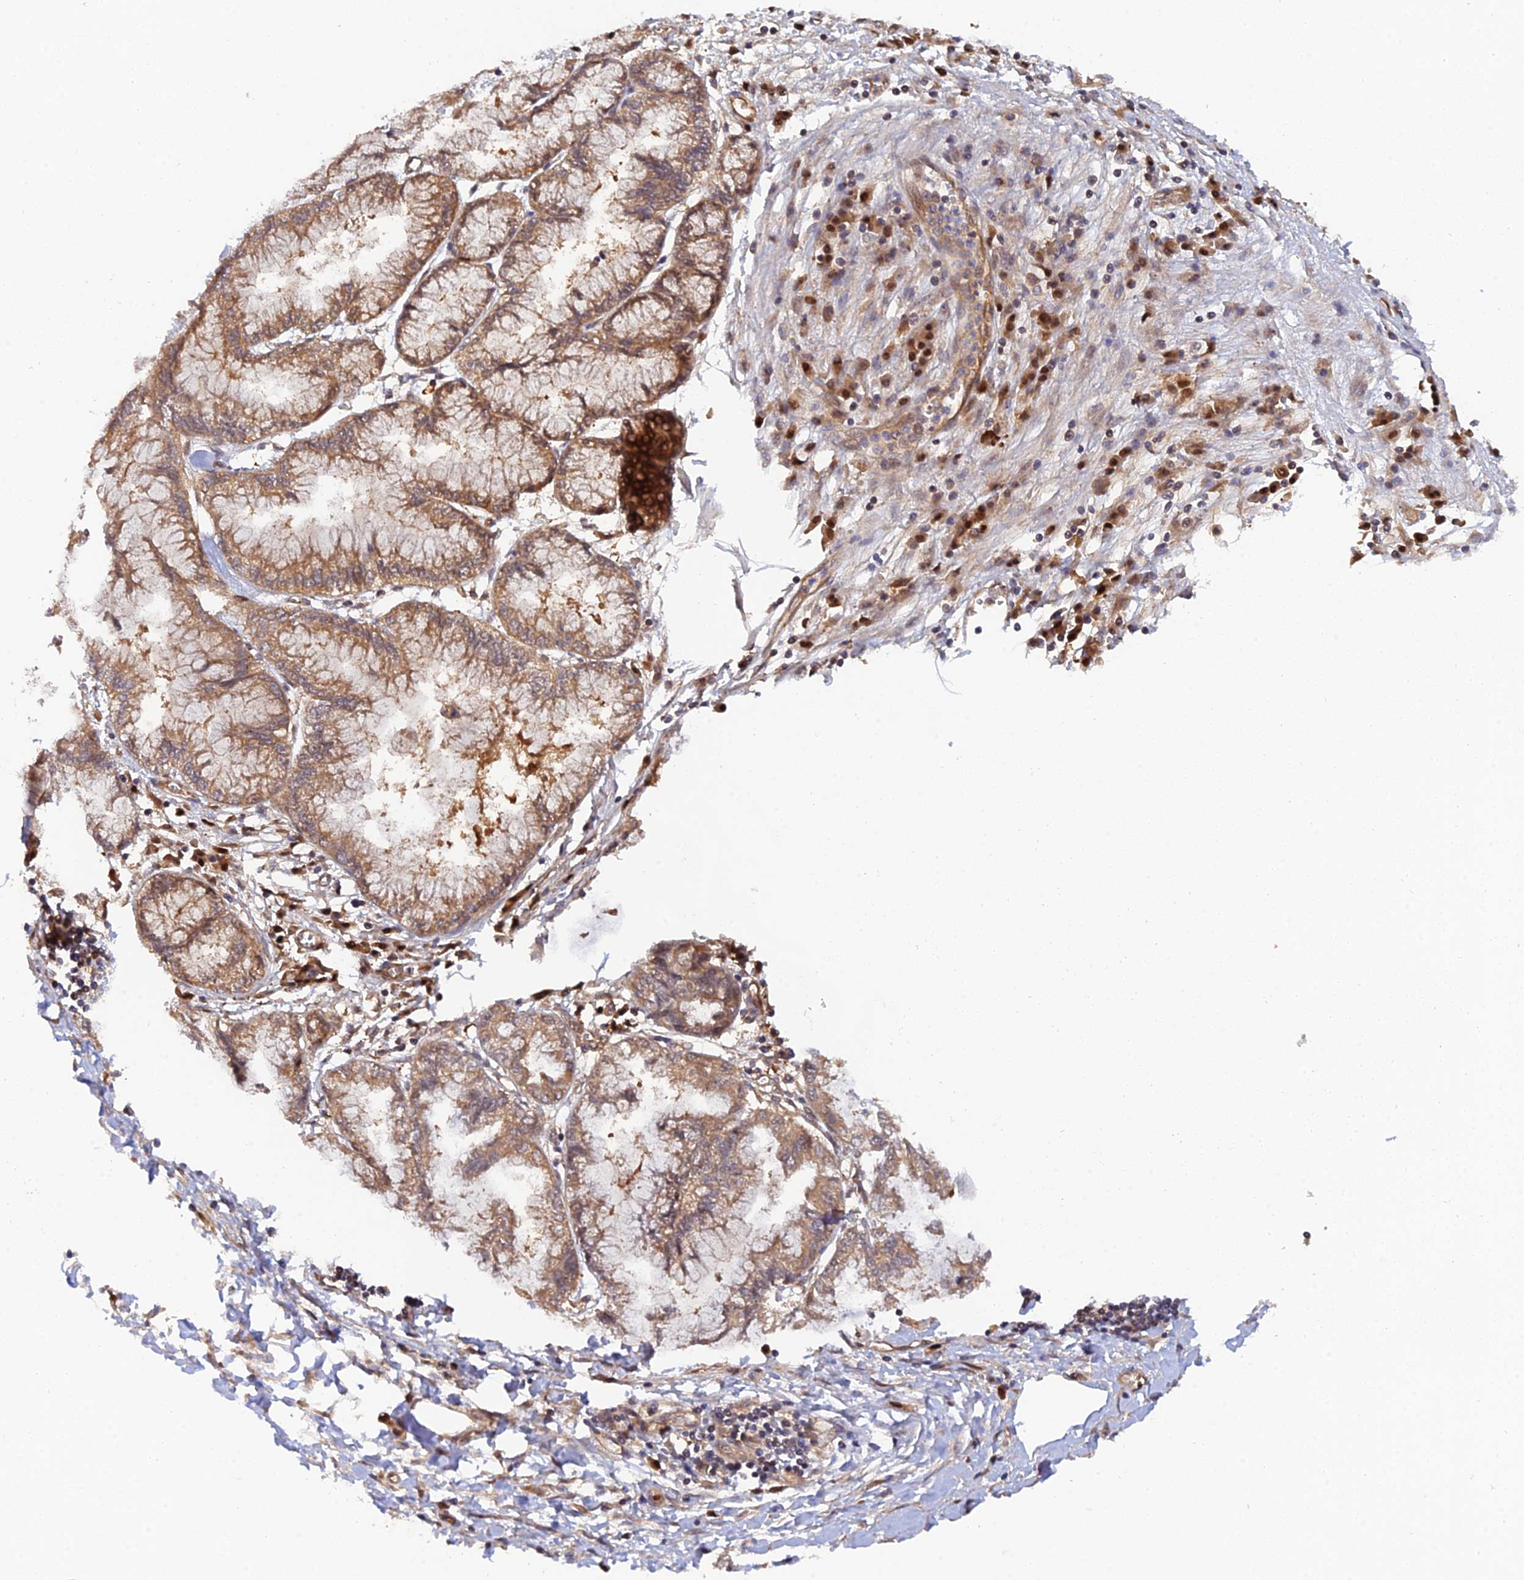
{"staining": {"intensity": "moderate", "quantity": ">75%", "location": "cytoplasmic/membranous"}, "tissue": "pancreatic cancer", "cell_type": "Tumor cells", "image_type": "cancer", "snomed": [{"axis": "morphology", "description": "Adenocarcinoma, NOS"}, {"axis": "topography", "description": "Pancreas"}], "caption": "Protein staining demonstrates moderate cytoplasmic/membranous positivity in about >75% of tumor cells in adenocarcinoma (pancreatic). (DAB (3,3'-diaminobenzidine) = brown stain, brightfield microscopy at high magnification).", "gene": "ARL2BP", "patient": {"sex": "male", "age": 73}}